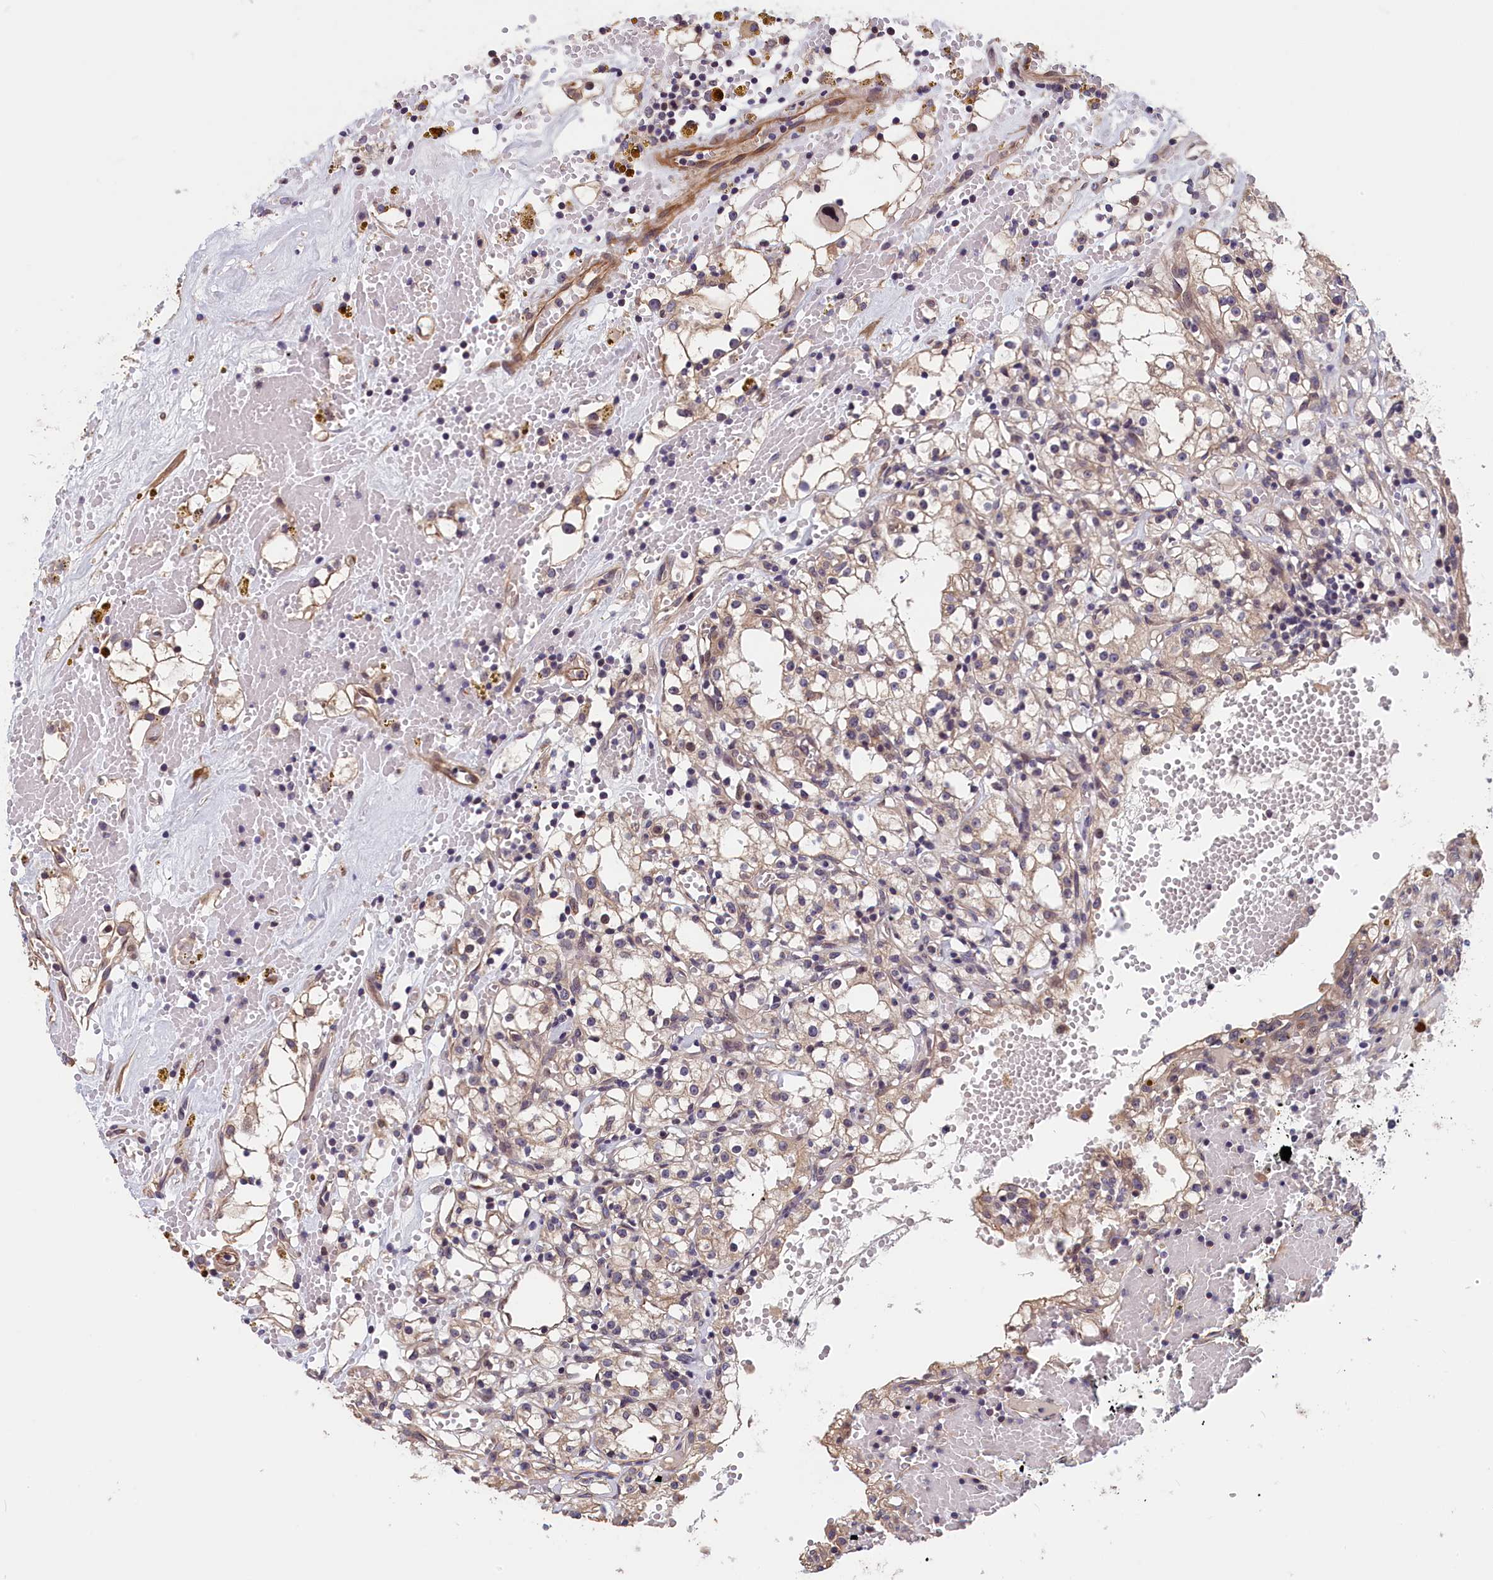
{"staining": {"intensity": "weak", "quantity": "<25%", "location": "cytoplasmic/membranous"}, "tissue": "renal cancer", "cell_type": "Tumor cells", "image_type": "cancer", "snomed": [{"axis": "morphology", "description": "Adenocarcinoma, NOS"}, {"axis": "topography", "description": "Kidney"}], "caption": "The histopathology image demonstrates no staining of tumor cells in renal cancer (adenocarcinoma). (Immunohistochemistry (ihc), brightfield microscopy, high magnification).", "gene": "TMEM116", "patient": {"sex": "male", "age": 56}}